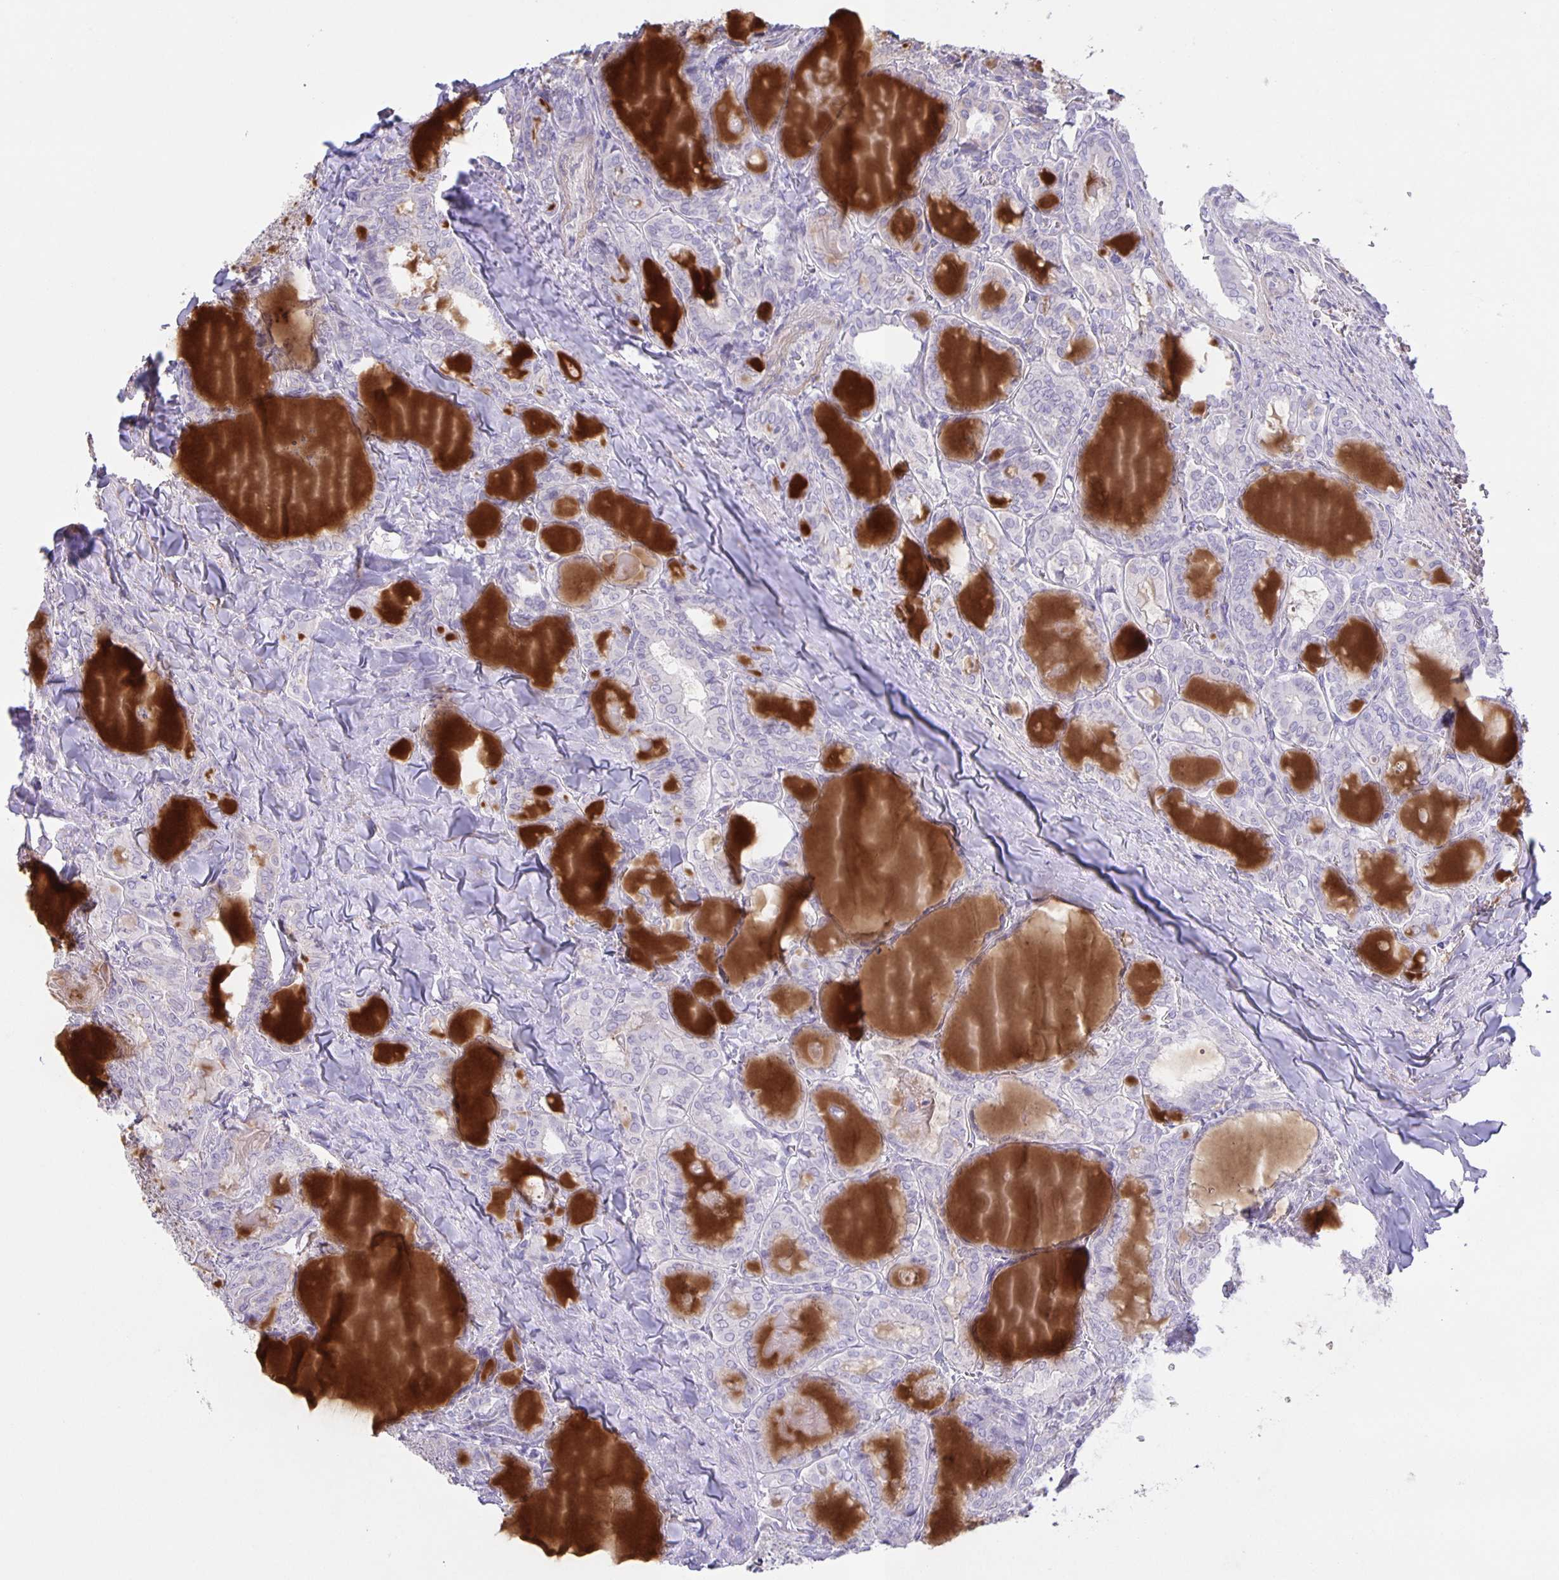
{"staining": {"intensity": "negative", "quantity": "none", "location": "none"}, "tissue": "thyroid cancer", "cell_type": "Tumor cells", "image_type": "cancer", "snomed": [{"axis": "morphology", "description": "Papillary adenocarcinoma, NOS"}, {"axis": "topography", "description": "Thyroid gland"}], "caption": "An immunohistochemistry (IHC) micrograph of thyroid papillary adenocarcinoma is shown. There is no staining in tumor cells of thyroid papillary adenocarcinoma. (Brightfield microscopy of DAB IHC at high magnification).", "gene": "SRCIN1", "patient": {"sex": "female", "age": 46}}